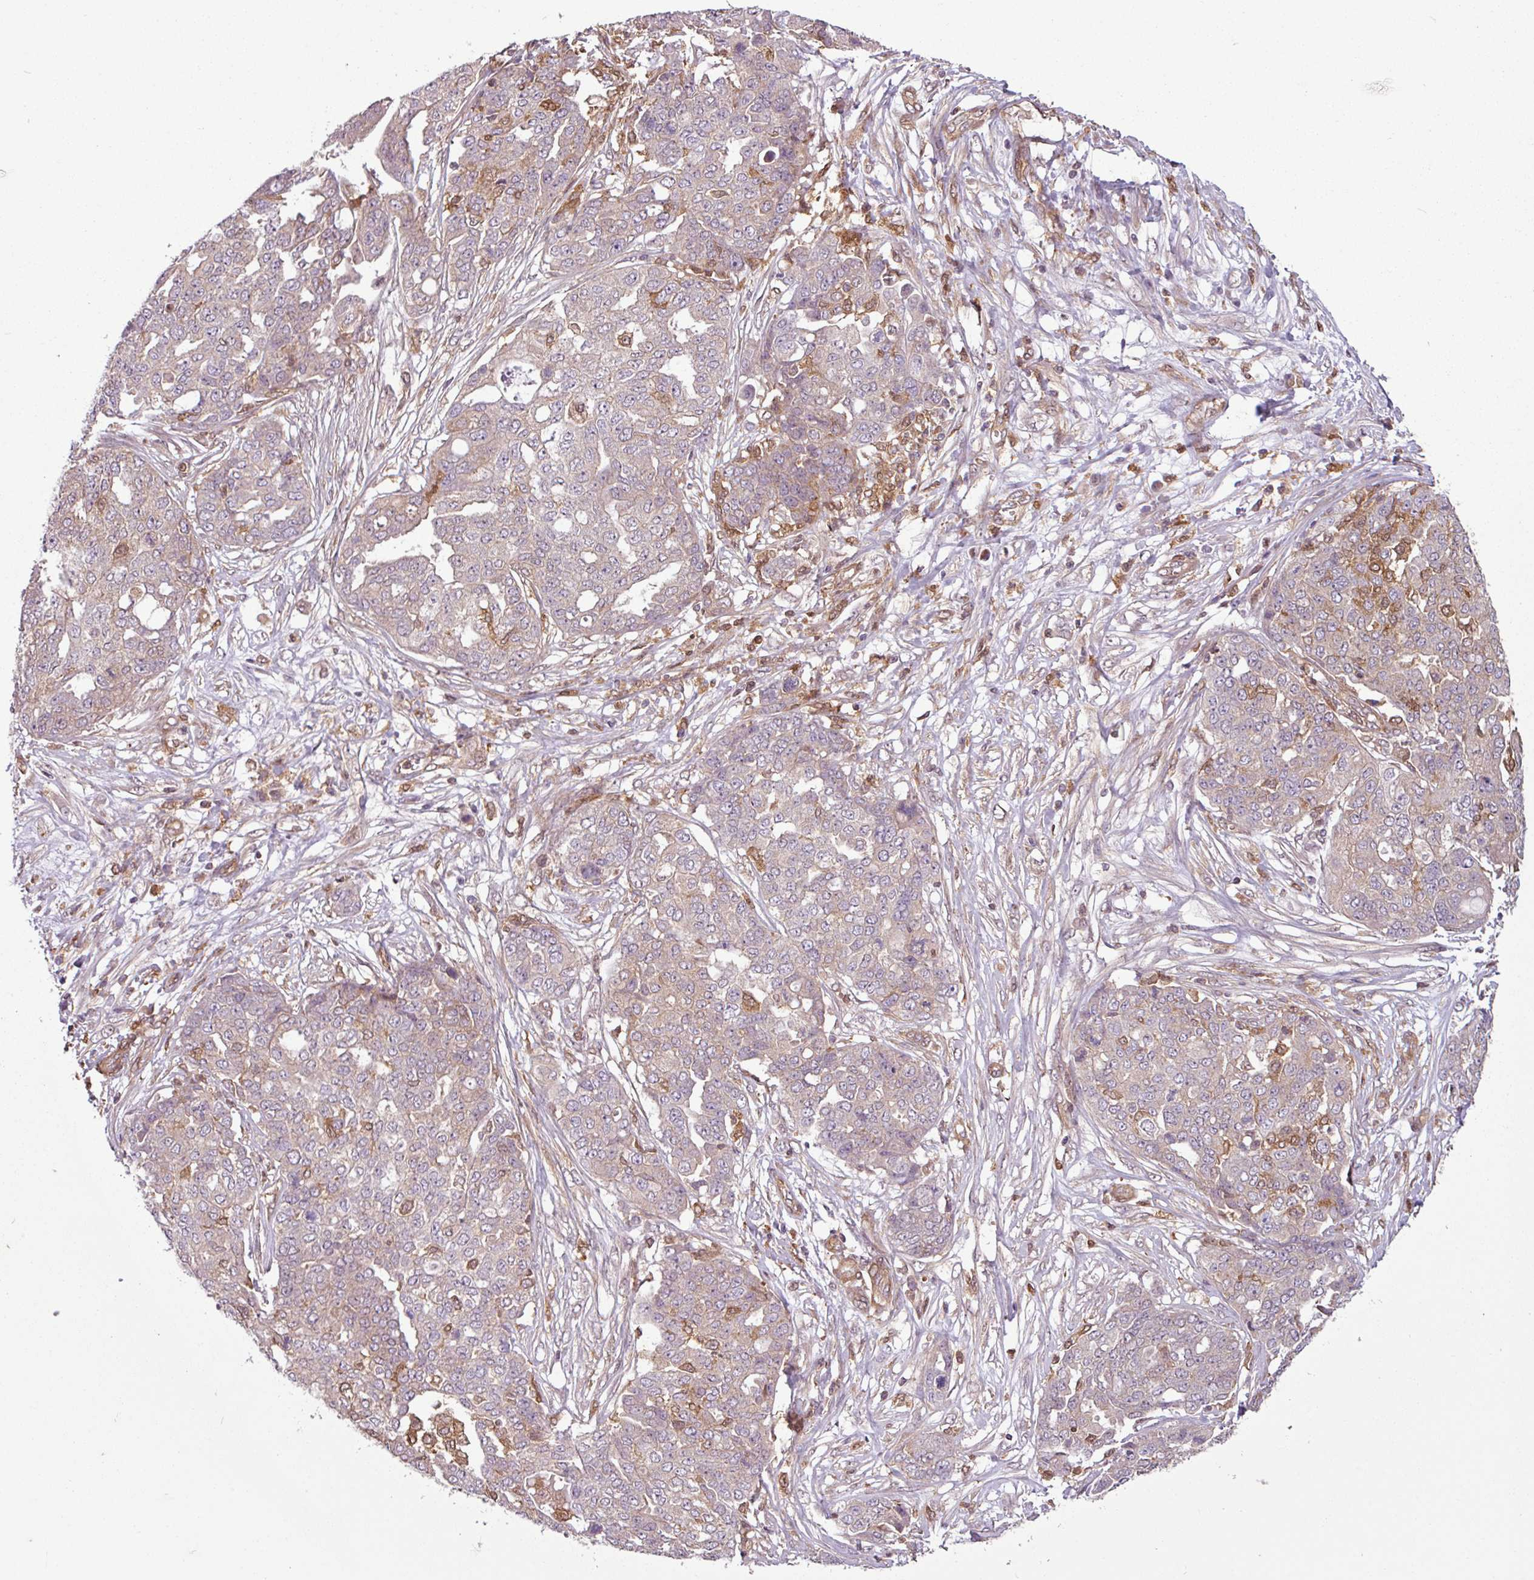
{"staining": {"intensity": "moderate", "quantity": "<25%", "location": "cytoplasmic/membranous"}, "tissue": "ovarian cancer", "cell_type": "Tumor cells", "image_type": "cancer", "snomed": [{"axis": "morphology", "description": "Cystadenocarcinoma, serous, NOS"}, {"axis": "topography", "description": "Soft tissue"}, {"axis": "topography", "description": "Ovary"}], "caption": "Immunohistochemical staining of ovarian cancer (serous cystadenocarcinoma) displays moderate cytoplasmic/membranous protein positivity in approximately <25% of tumor cells.", "gene": "SH3BGRL", "patient": {"sex": "female", "age": 57}}